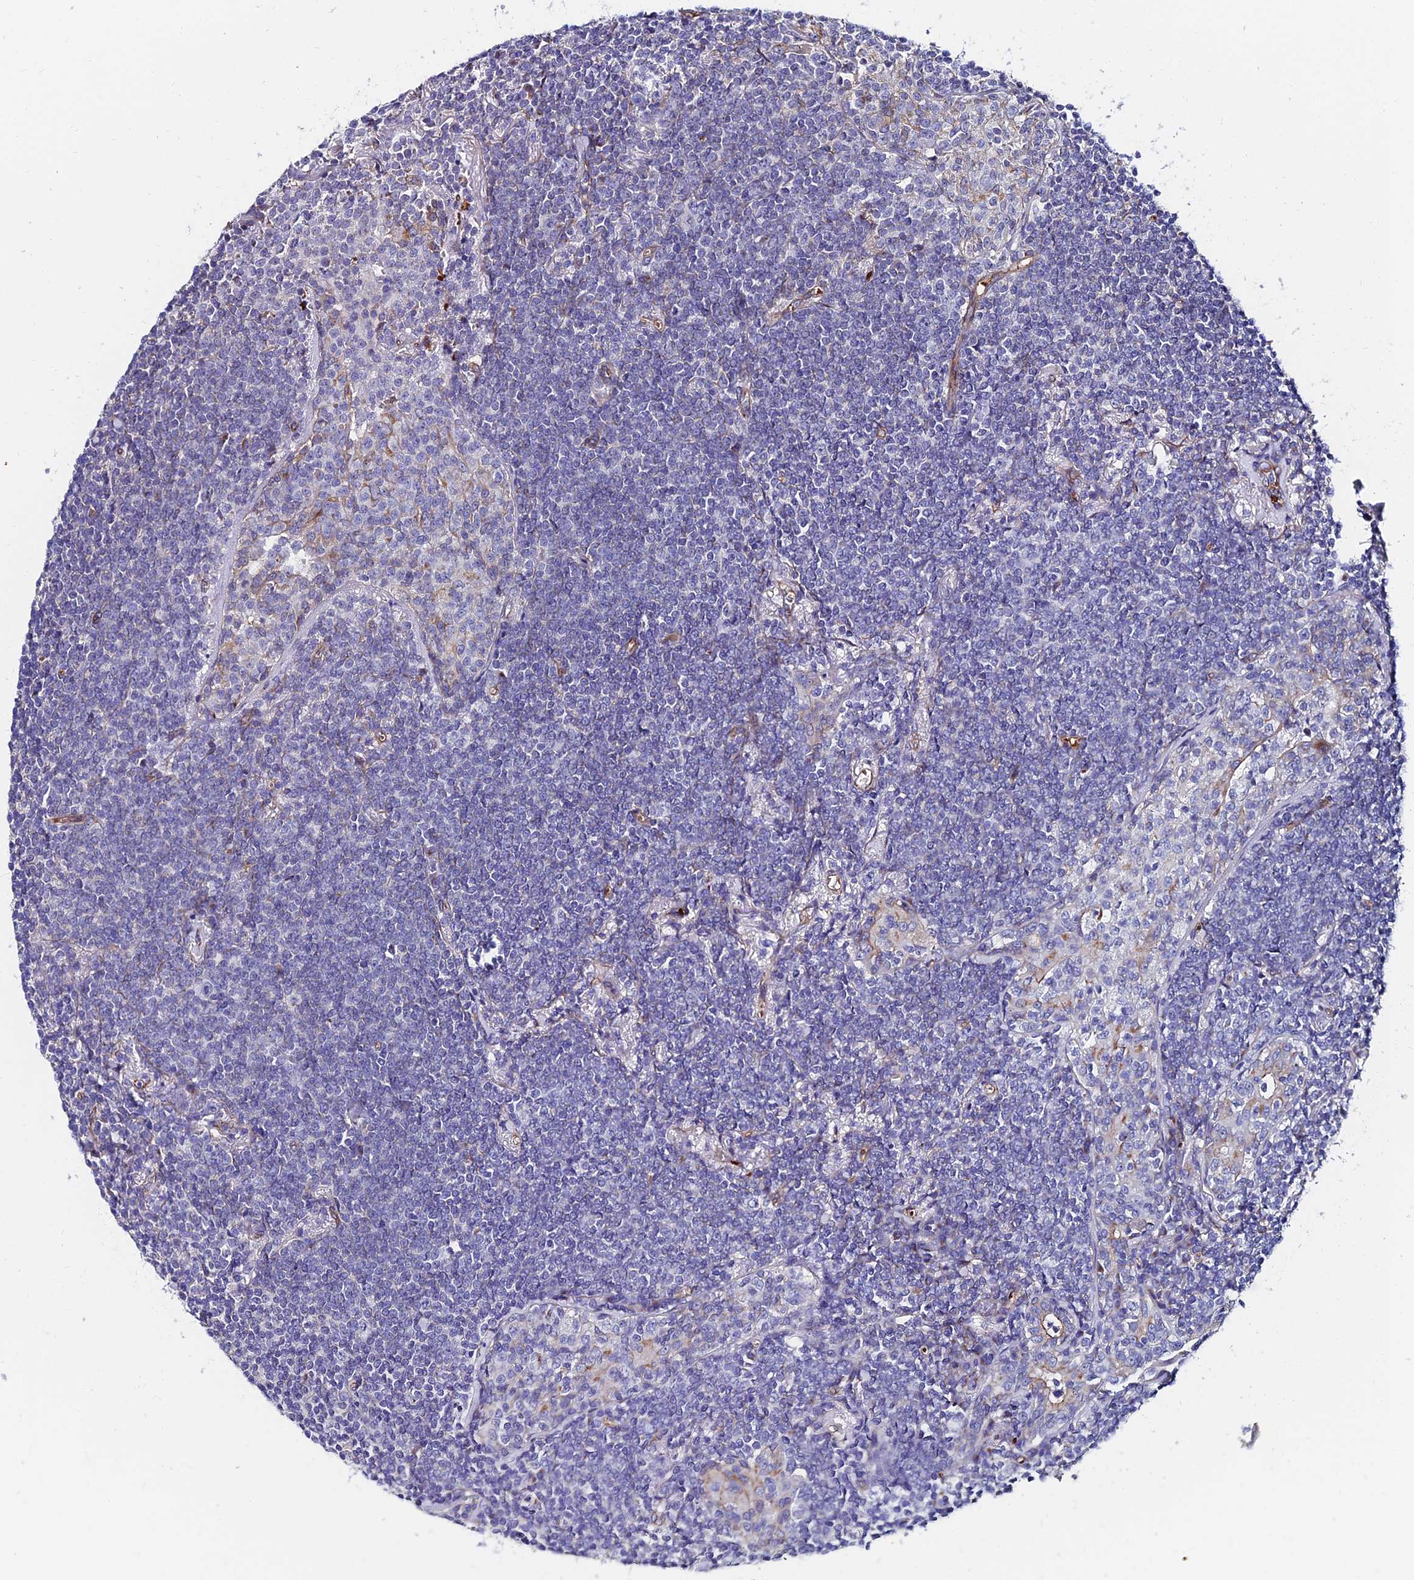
{"staining": {"intensity": "negative", "quantity": "none", "location": "none"}, "tissue": "lymphoma", "cell_type": "Tumor cells", "image_type": "cancer", "snomed": [{"axis": "morphology", "description": "Malignant lymphoma, non-Hodgkin's type, Low grade"}, {"axis": "topography", "description": "Lung"}], "caption": "Tumor cells show no significant protein positivity in lymphoma.", "gene": "ADGRF3", "patient": {"sex": "female", "age": 71}}